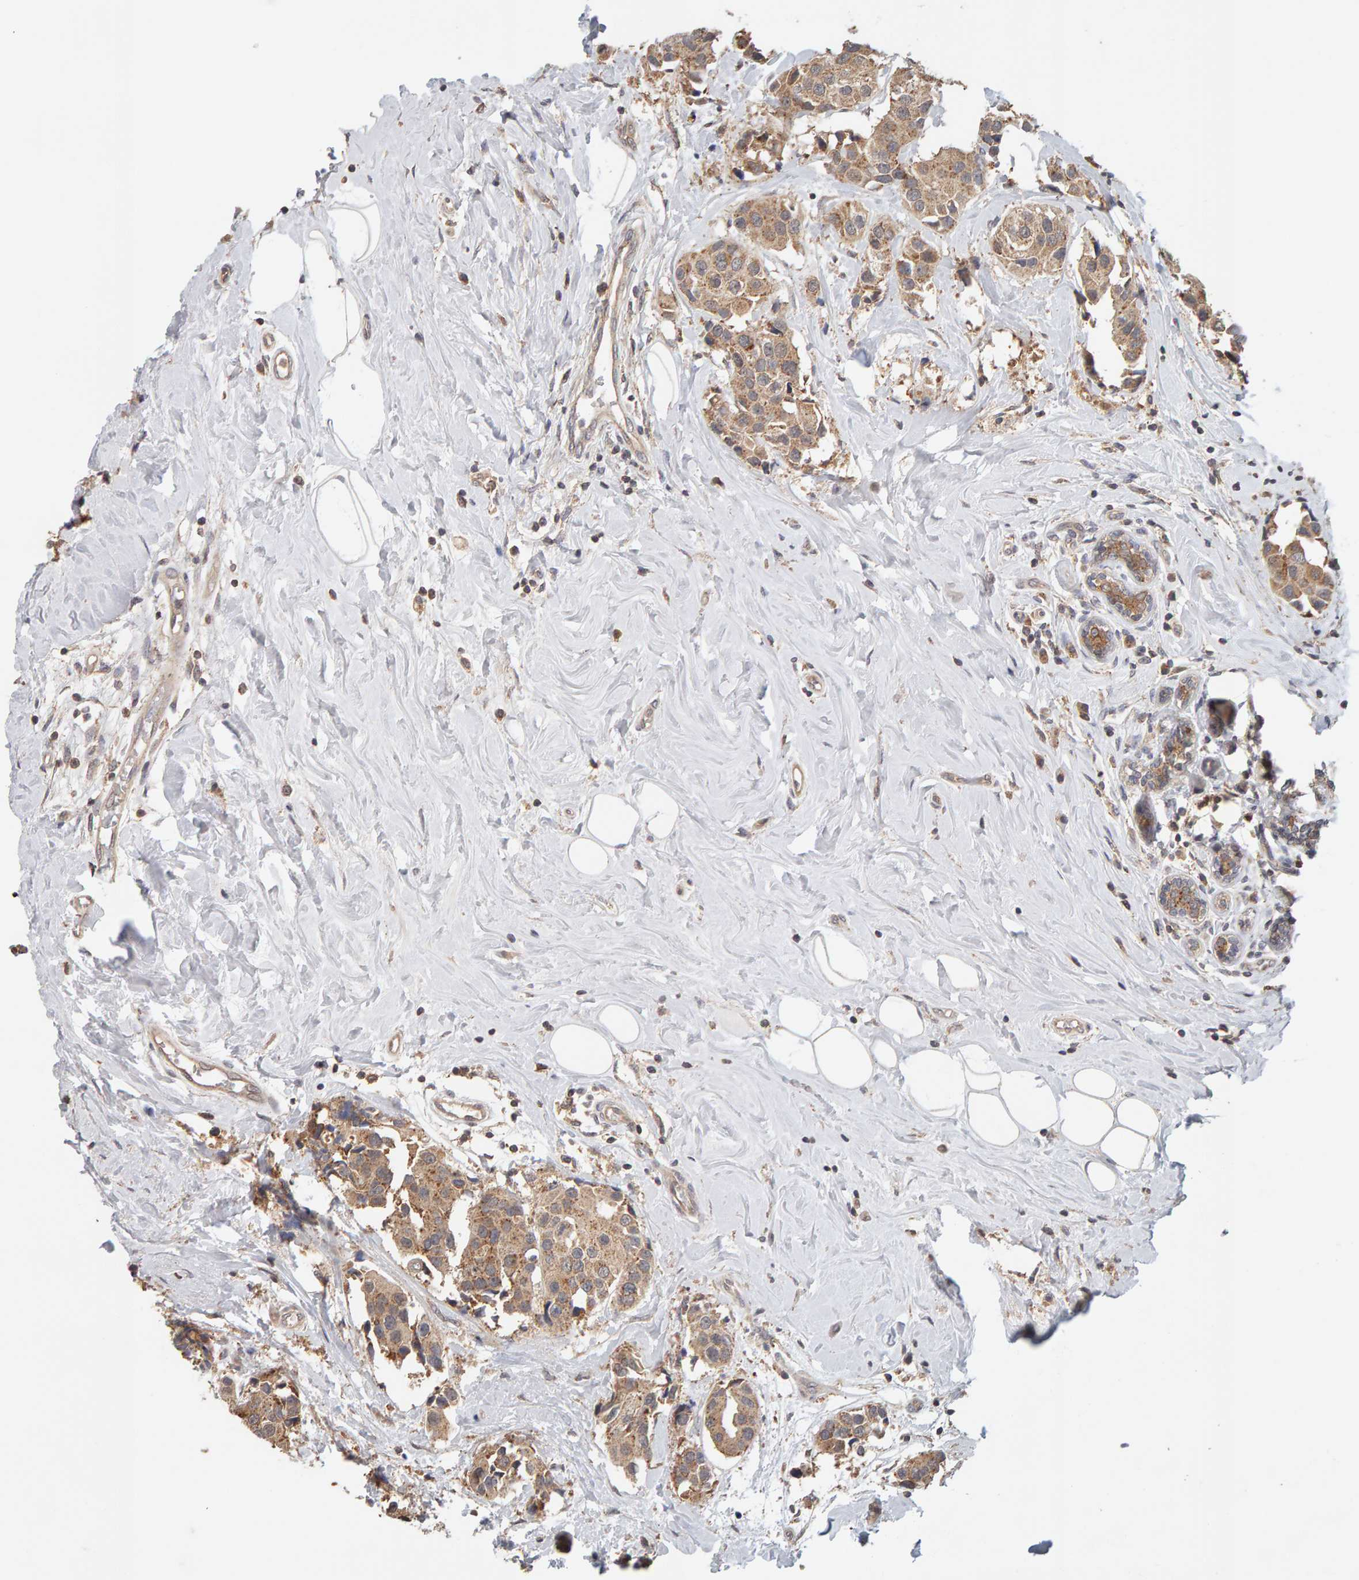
{"staining": {"intensity": "moderate", "quantity": ">75%", "location": "cytoplasmic/membranous"}, "tissue": "breast cancer", "cell_type": "Tumor cells", "image_type": "cancer", "snomed": [{"axis": "morphology", "description": "Normal tissue, NOS"}, {"axis": "morphology", "description": "Duct carcinoma"}, {"axis": "topography", "description": "Breast"}], "caption": "The photomicrograph shows a brown stain indicating the presence of a protein in the cytoplasmic/membranous of tumor cells in breast cancer.", "gene": "DNAJC7", "patient": {"sex": "female", "age": 39}}